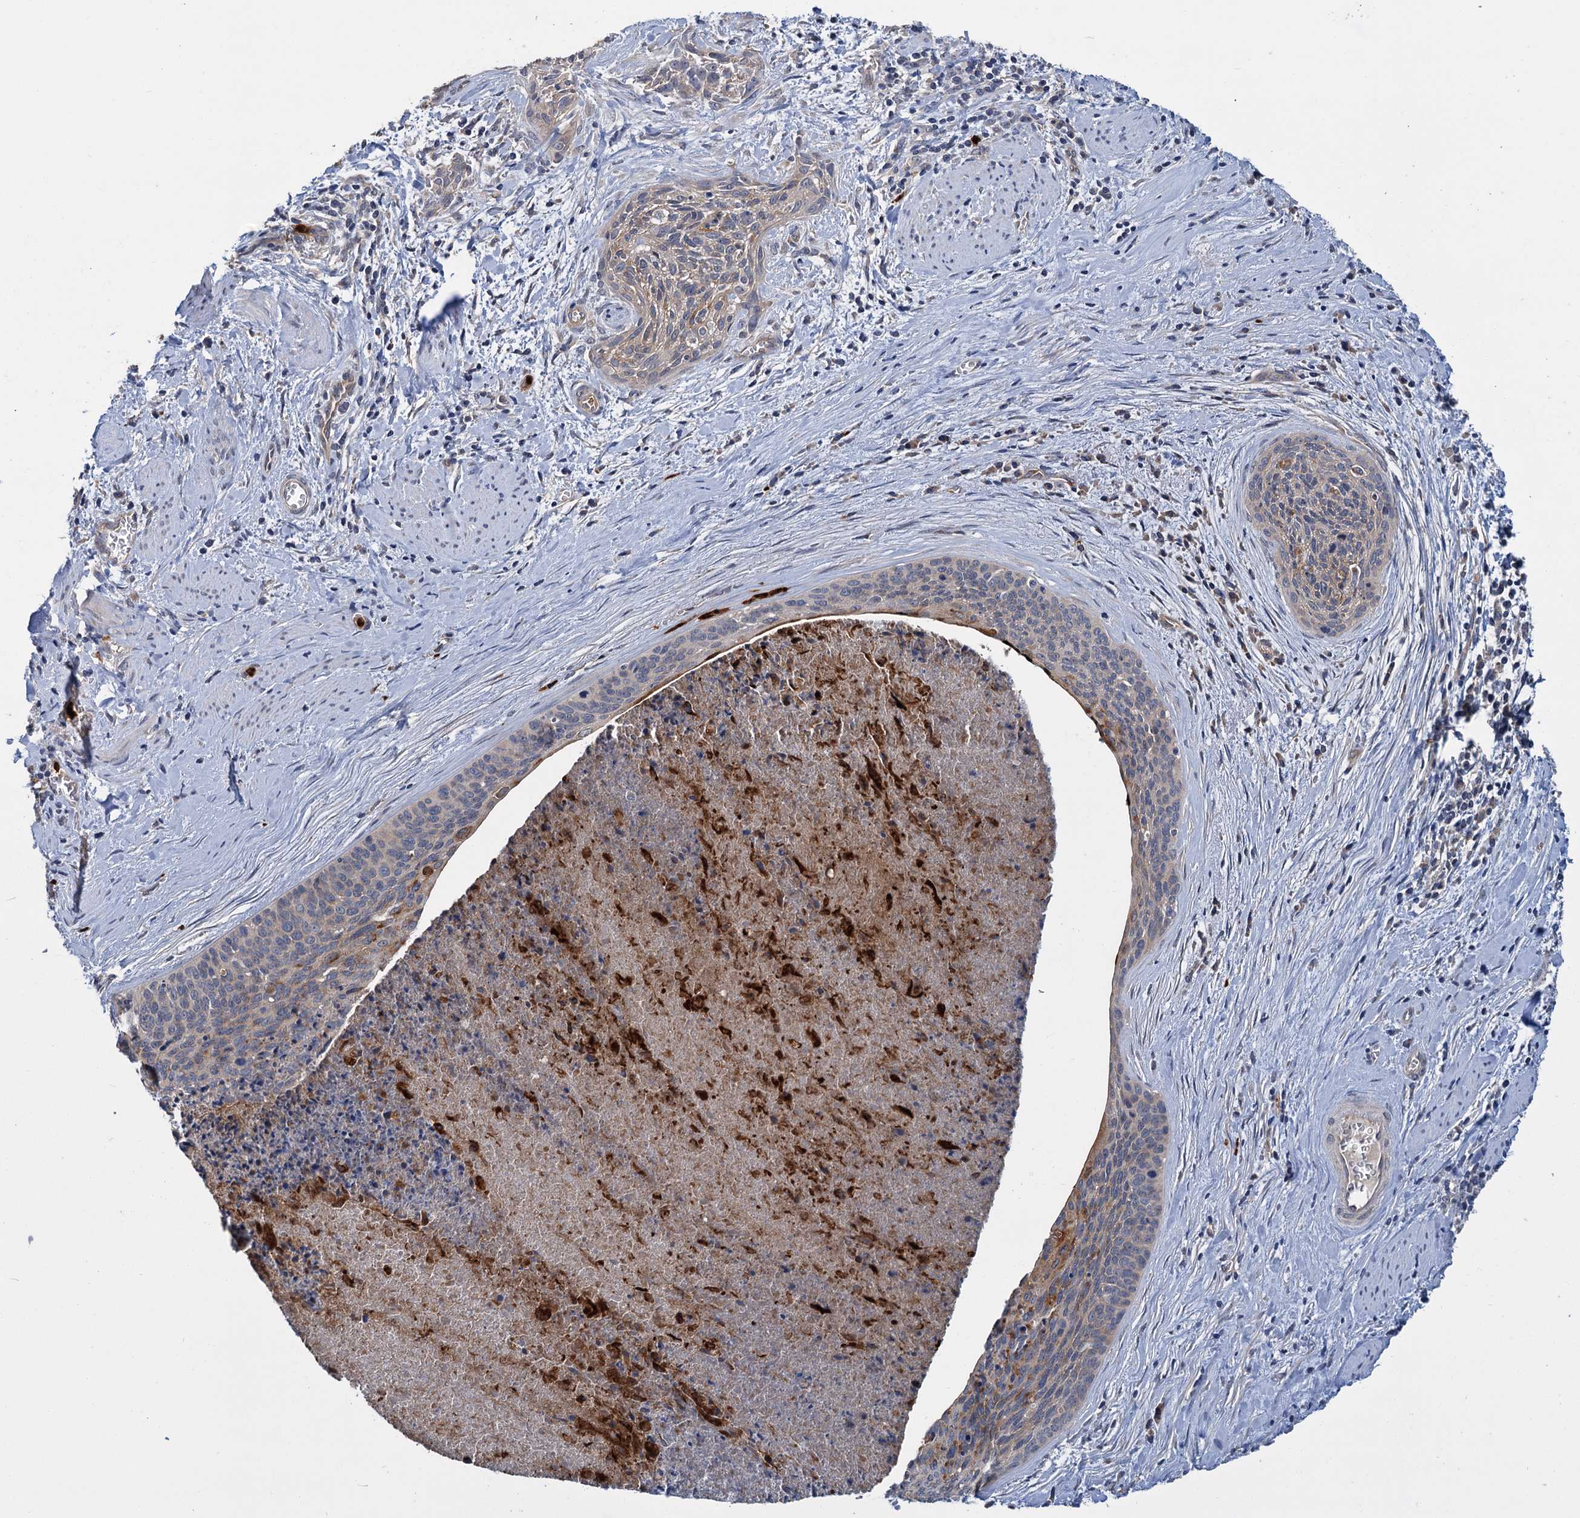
{"staining": {"intensity": "negative", "quantity": "none", "location": "none"}, "tissue": "cervical cancer", "cell_type": "Tumor cells", "image_type": "cancer", "snomed": [{"axis": "morphology", "description": "Squamous cell carcinoma, NOS"}, {"axis": "topography", "description": "Cervix"}], "caption": "Human cervical squamous cell carcinoma stained for a protein using IHC demonstrates no staining in tumor cells.", "gene": "DYNC2H1", "patient": {"sex": "female", "age": 55}}